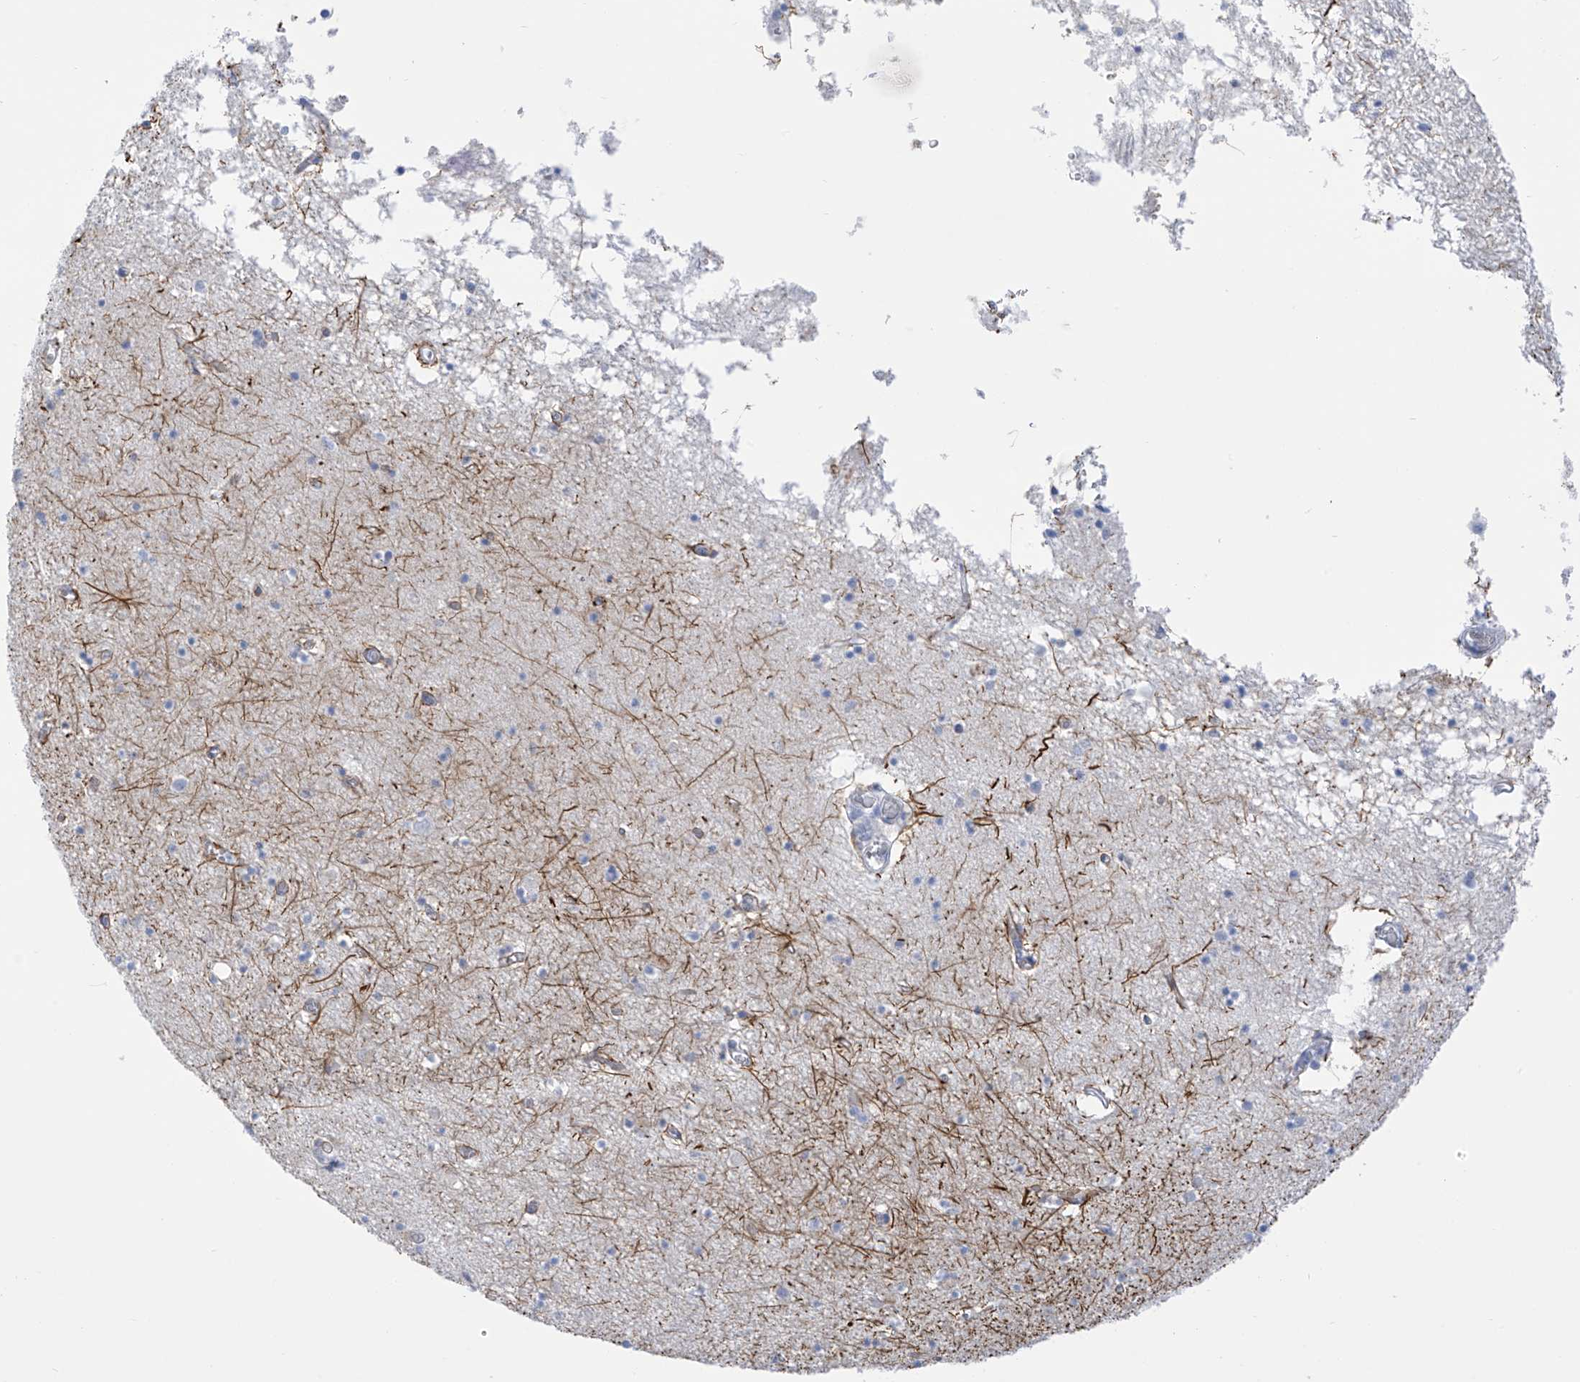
{"staining": {"intensity": "negative", "quantity": "none", "location": "none"}, "tissue": "hippocampus", "cell_type": "Glial cells", "image_type": "normal", "snomed": [{"axis": "morphology", "description": "Normal tissue, NOS"}, {"axis": "topography", "description": "Hippocampus"}], "caption": "An immunohistochemistry (IHC) photomicrograph of unremarkable hippocampus is shown. There is no staining in glial cells of hippocampus. (Brightfield microscopy of DAB immunohistochemistry at high magnification).", "gene": "TRMT2B", "patient": {"sex": "male", "age": 70}}